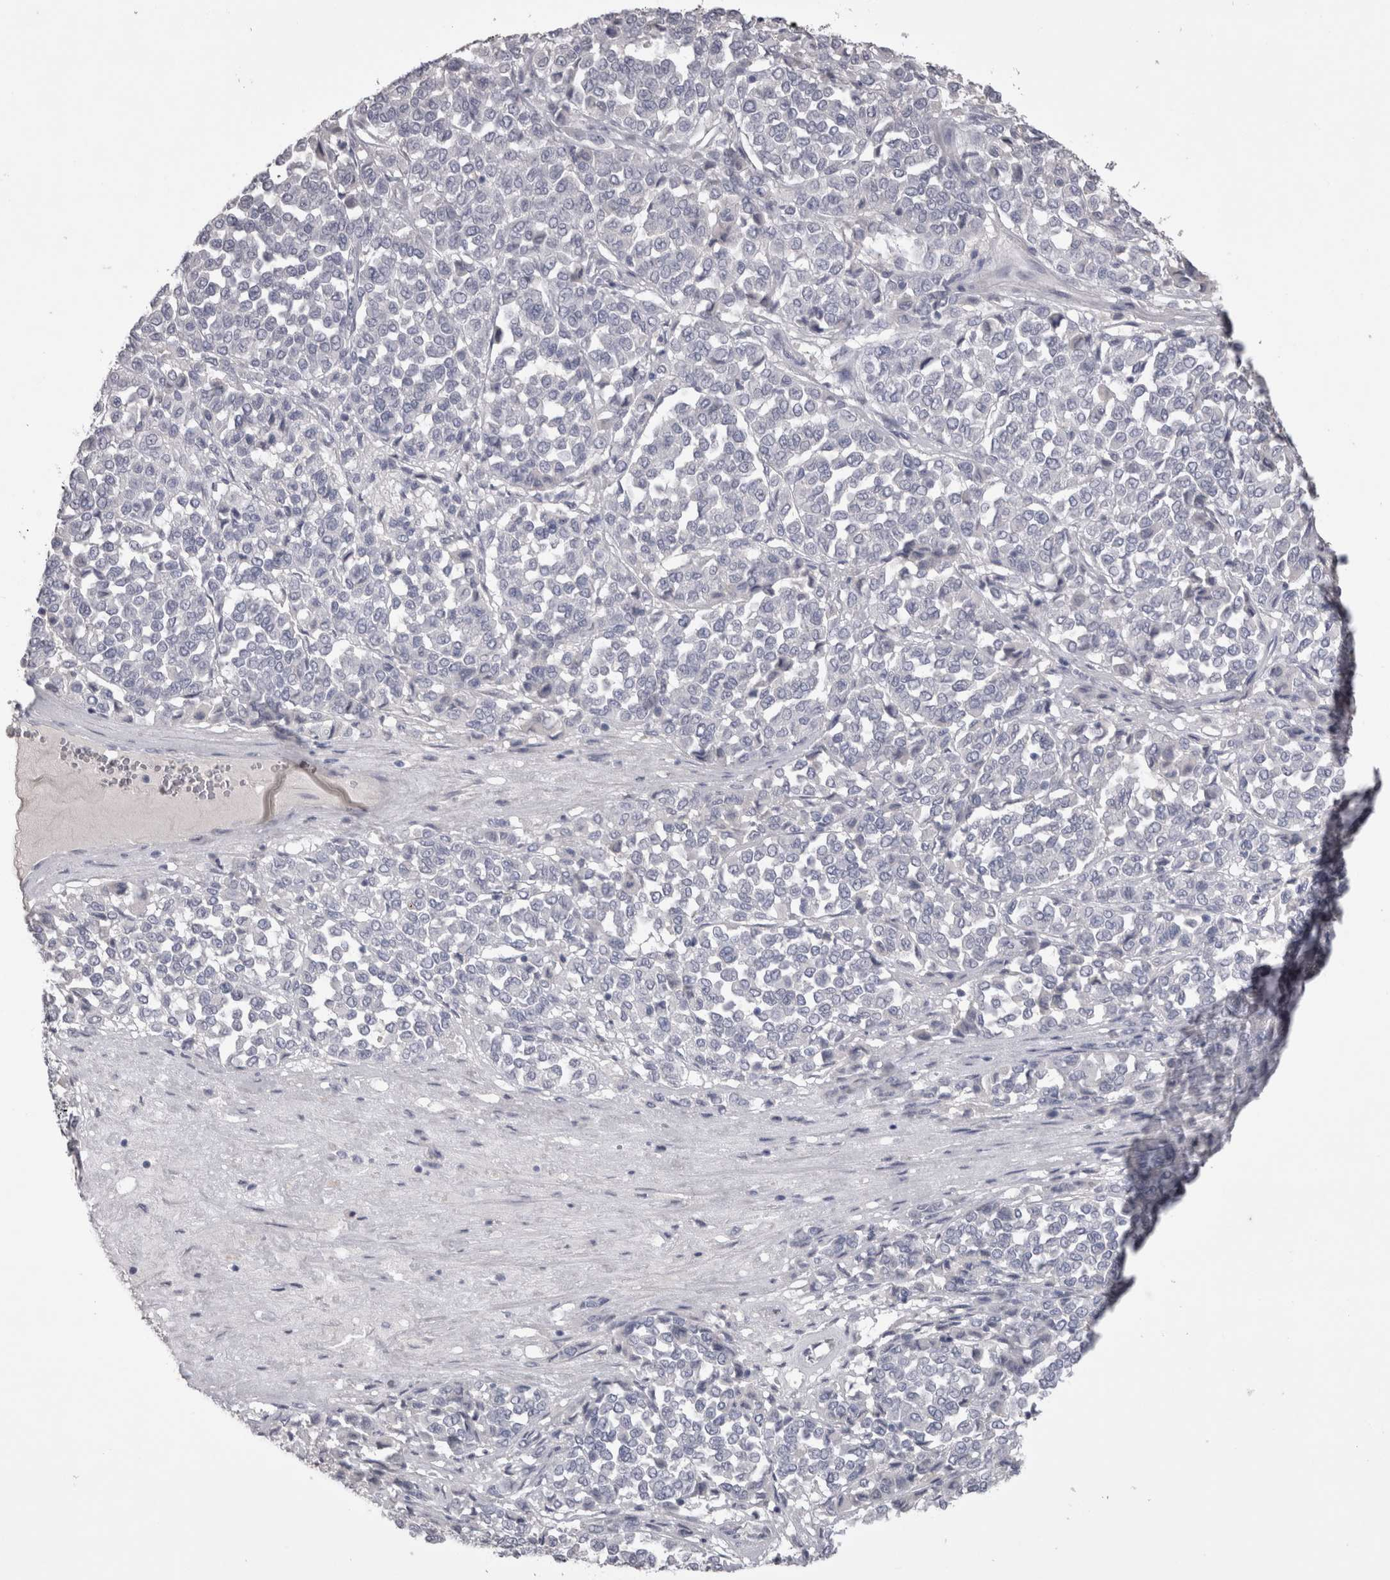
{"staining": {"intensity": "negative", "quantity": "none", "location": "none"}, "tissue": "melanoma", "cell_type": "Tumor cells", "image_type": "cancer", "snomed": [{"axis": "morphology", "description": "Malignant melanoma, Metastatic site"}, {"axis": "topography", "description": "Pancreas"}], "caption": "Malignant melanoma (metastatic site) was stained to show a protein in brown. There is no significant staining in tumor cells.", "gene": "ADAM2", "patient": {"sex": "female", "age": 30}}